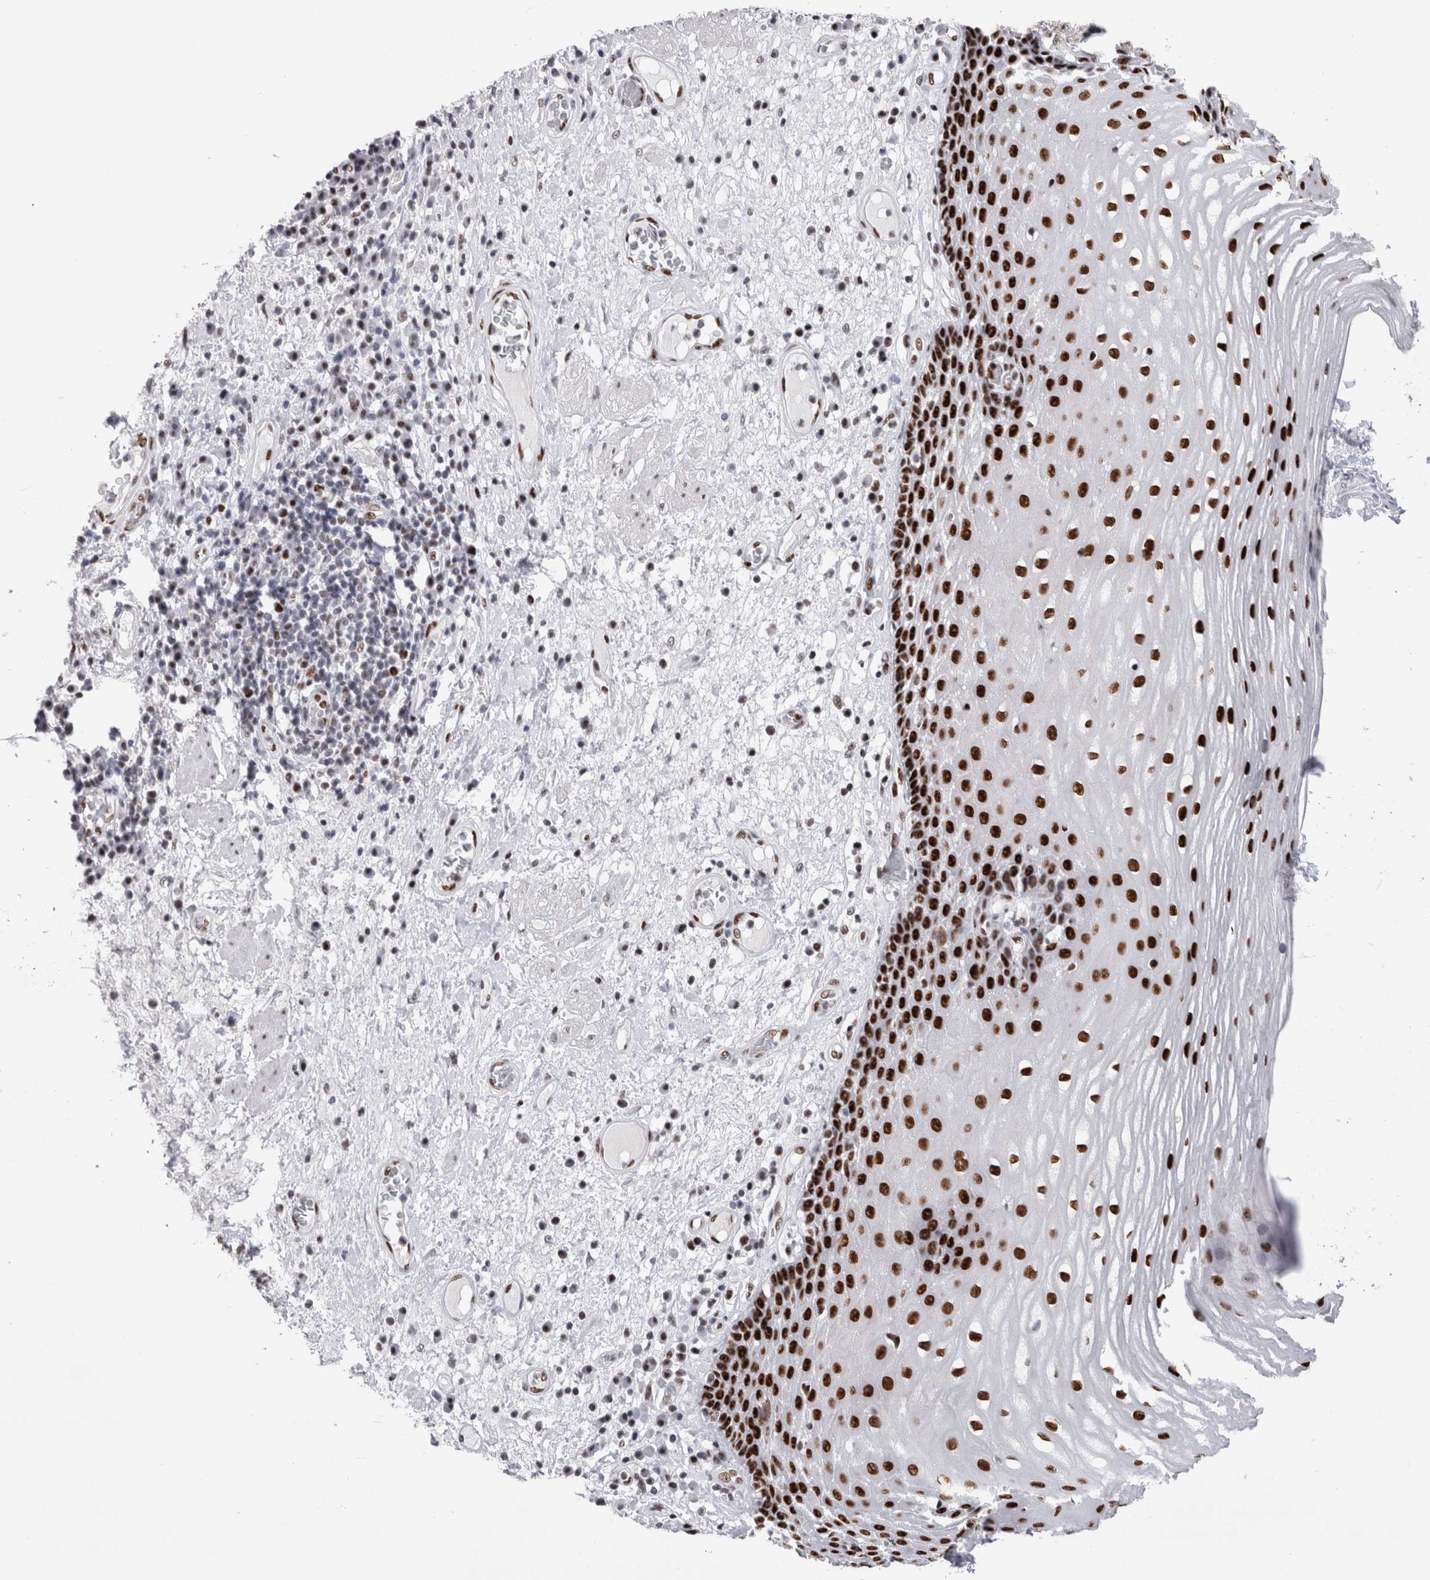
{"staining": {"intensity": "strong", "quantity": ">75%", "location": "nuclear"}, "tissue": "esophagus", "cell_type": "Squamous epithelial cells", "image_type": "normal", "snomed": [{"axis": "morphology", "description": "Normal tissue, NOS"}, {"axis": "morphology", "description": "Adenocarcinoma, NOS"}, {"axis": "topography", "description": "Esophagus"}], "caption": "Immunohistochemistry (IHC) (DAB (3,3'-diaminobenzidine)) staining of unremarkable esophagus reveals strong nuclear protein positivity in approximately >75% of squamous epithelial cells.", "gene": "RBM6", "patient": {"sex": "male", "age": 62}}